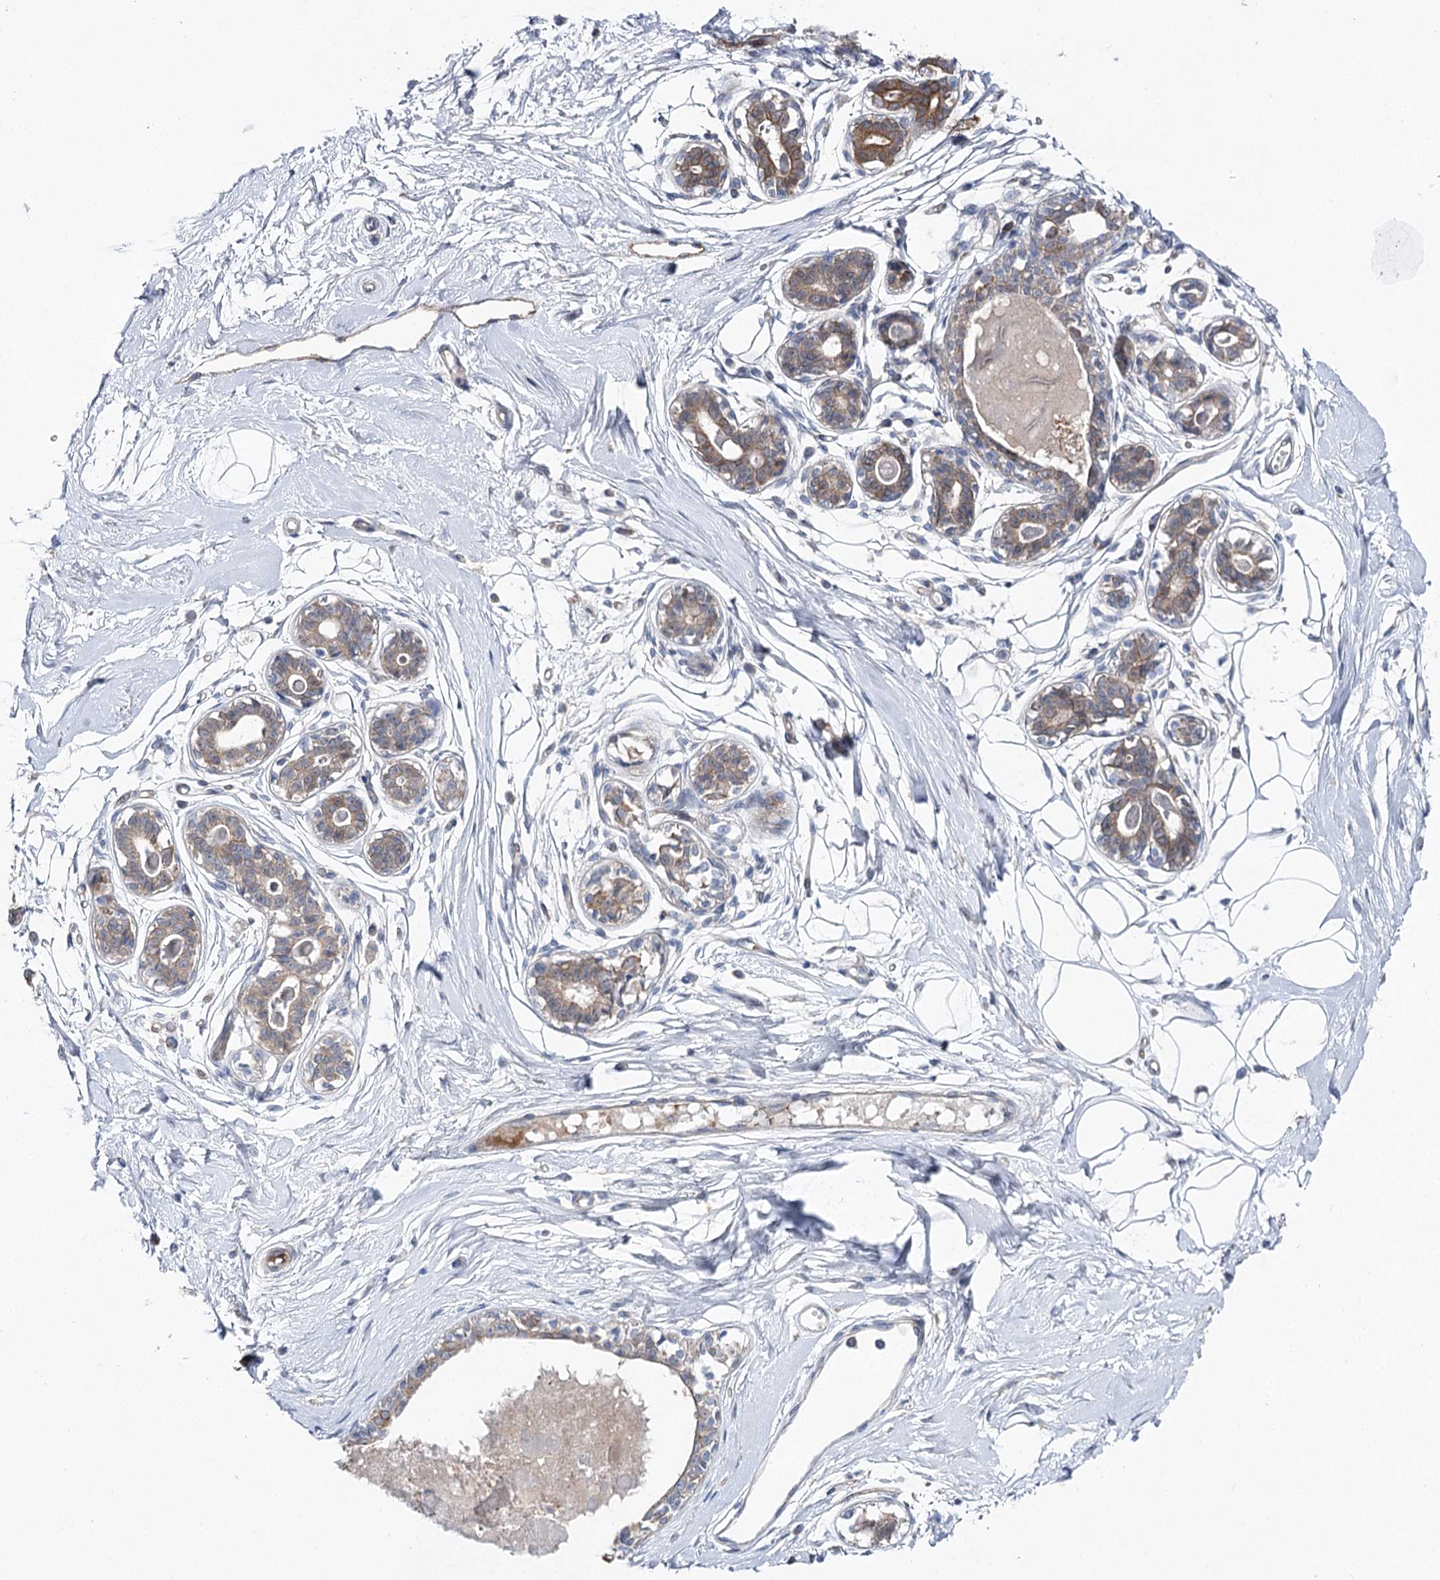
{"staining": {"intensity": "negative", "quantity": "none", "location": "none"}, "tissue": "breast", "cell_type": "Adipocytes", "image_type": "normal", "snomed": [{"axis": "morphology", "description": "Normal tissue, NOS"}, {"axis": "topography", "description": "Breast"}], "caption": "DAB (3,3'-diaminobenzidine) immunohistochemical staining of unremarkable breast displays no significant positivity in adipocytes.", "gene": "LRRC14B", "patient": {"sex": "female", "age": 45}}